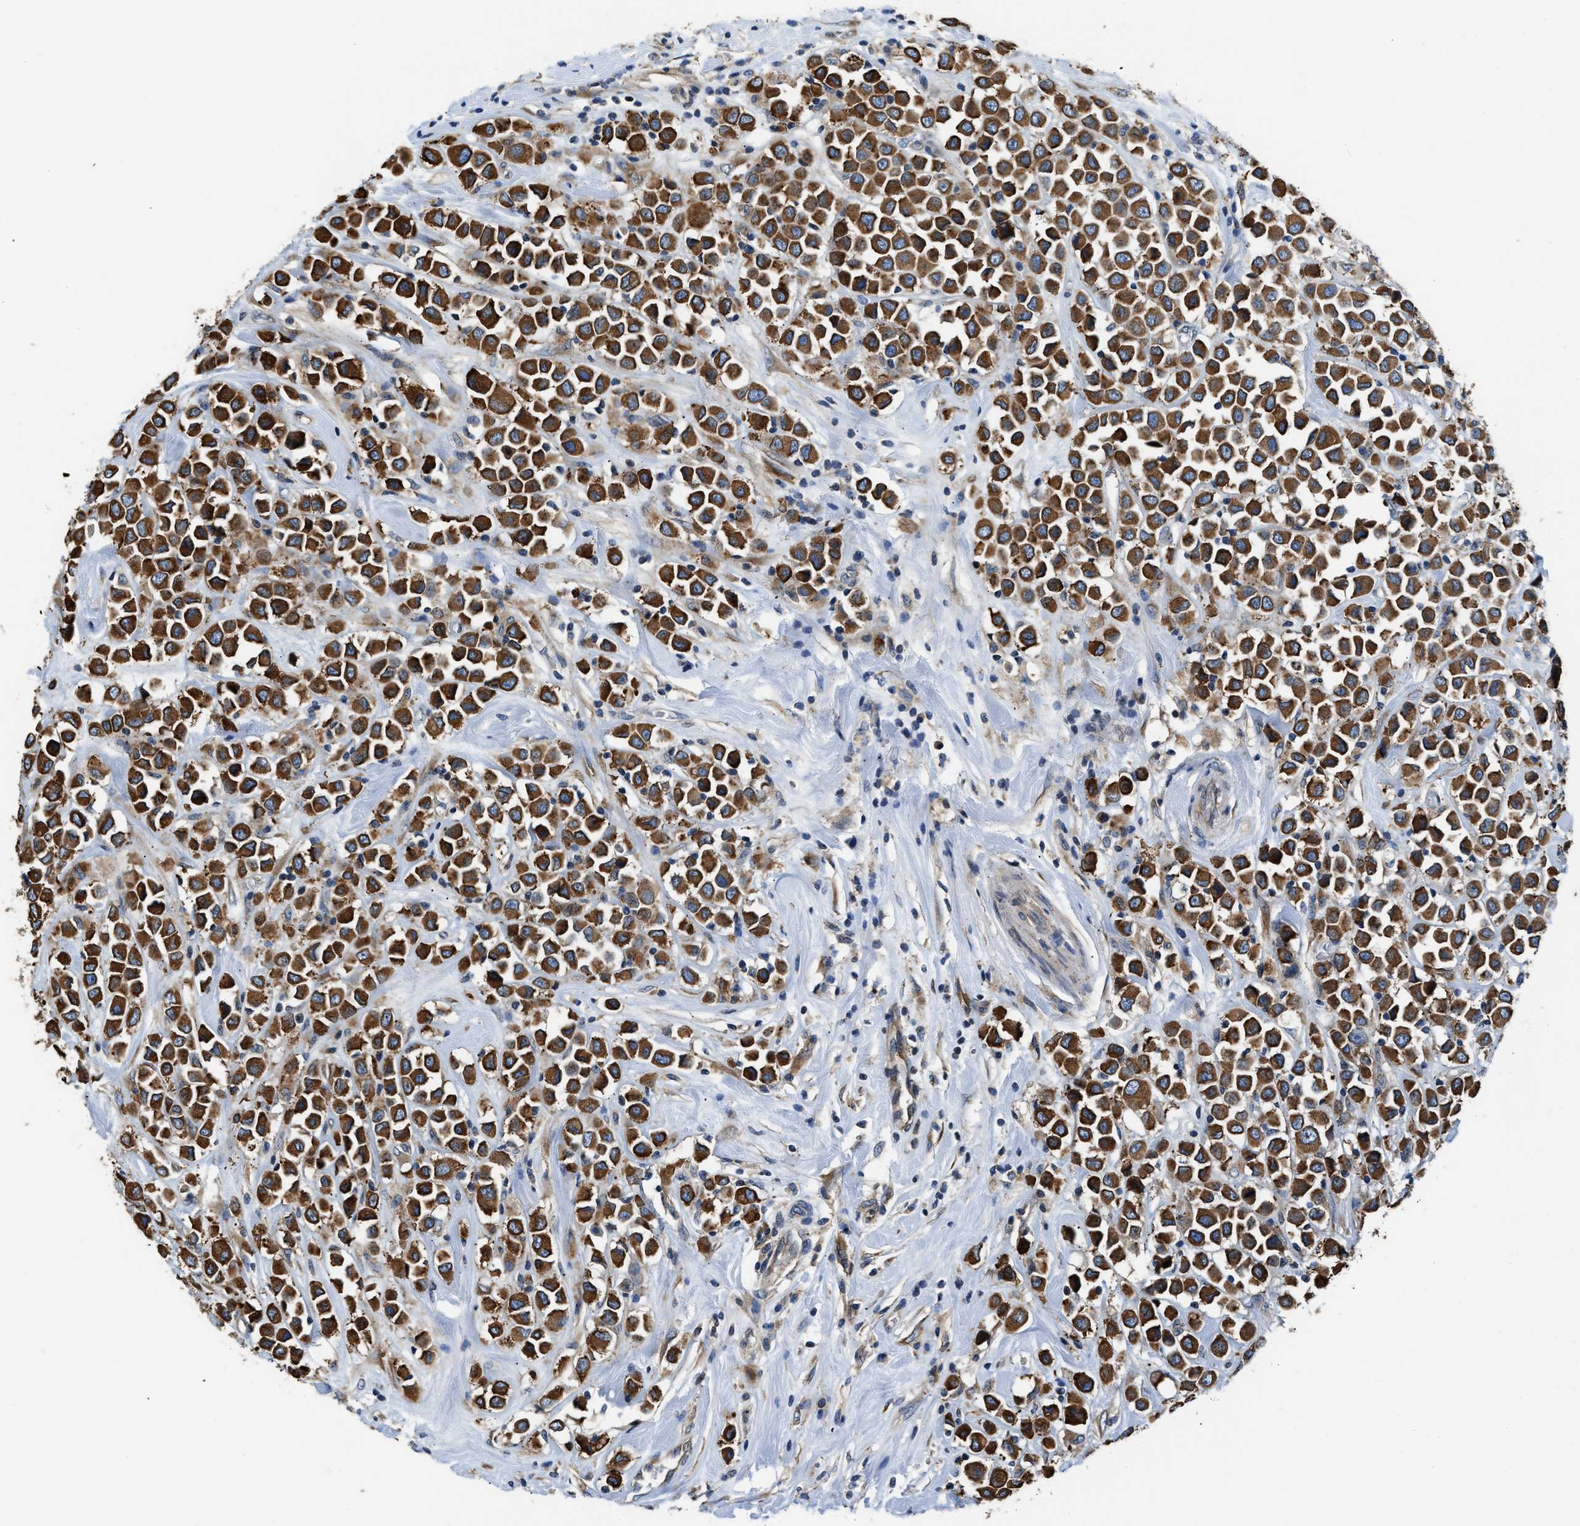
{"staining": {"intensity": "strong", "quantity": ">75%", "location": "cytoplasmic/membranous"}, "tissue": "breast cancer", "cell_type": "Tumor cells", "image_type": "cancer", "snomed": [{"axis": "morphology", "description": "Duct carcinoma"}, {"axis": "topography", "description": "Breast"}], "caption": "The immunohistochemical stain highlights strong cytoplasmic/membranous staining in tumor cells of intraductal carcinoma (breast) tissue.", "gene": "ARL6IP5", "patient": {"sex": "female", "age": 61}}